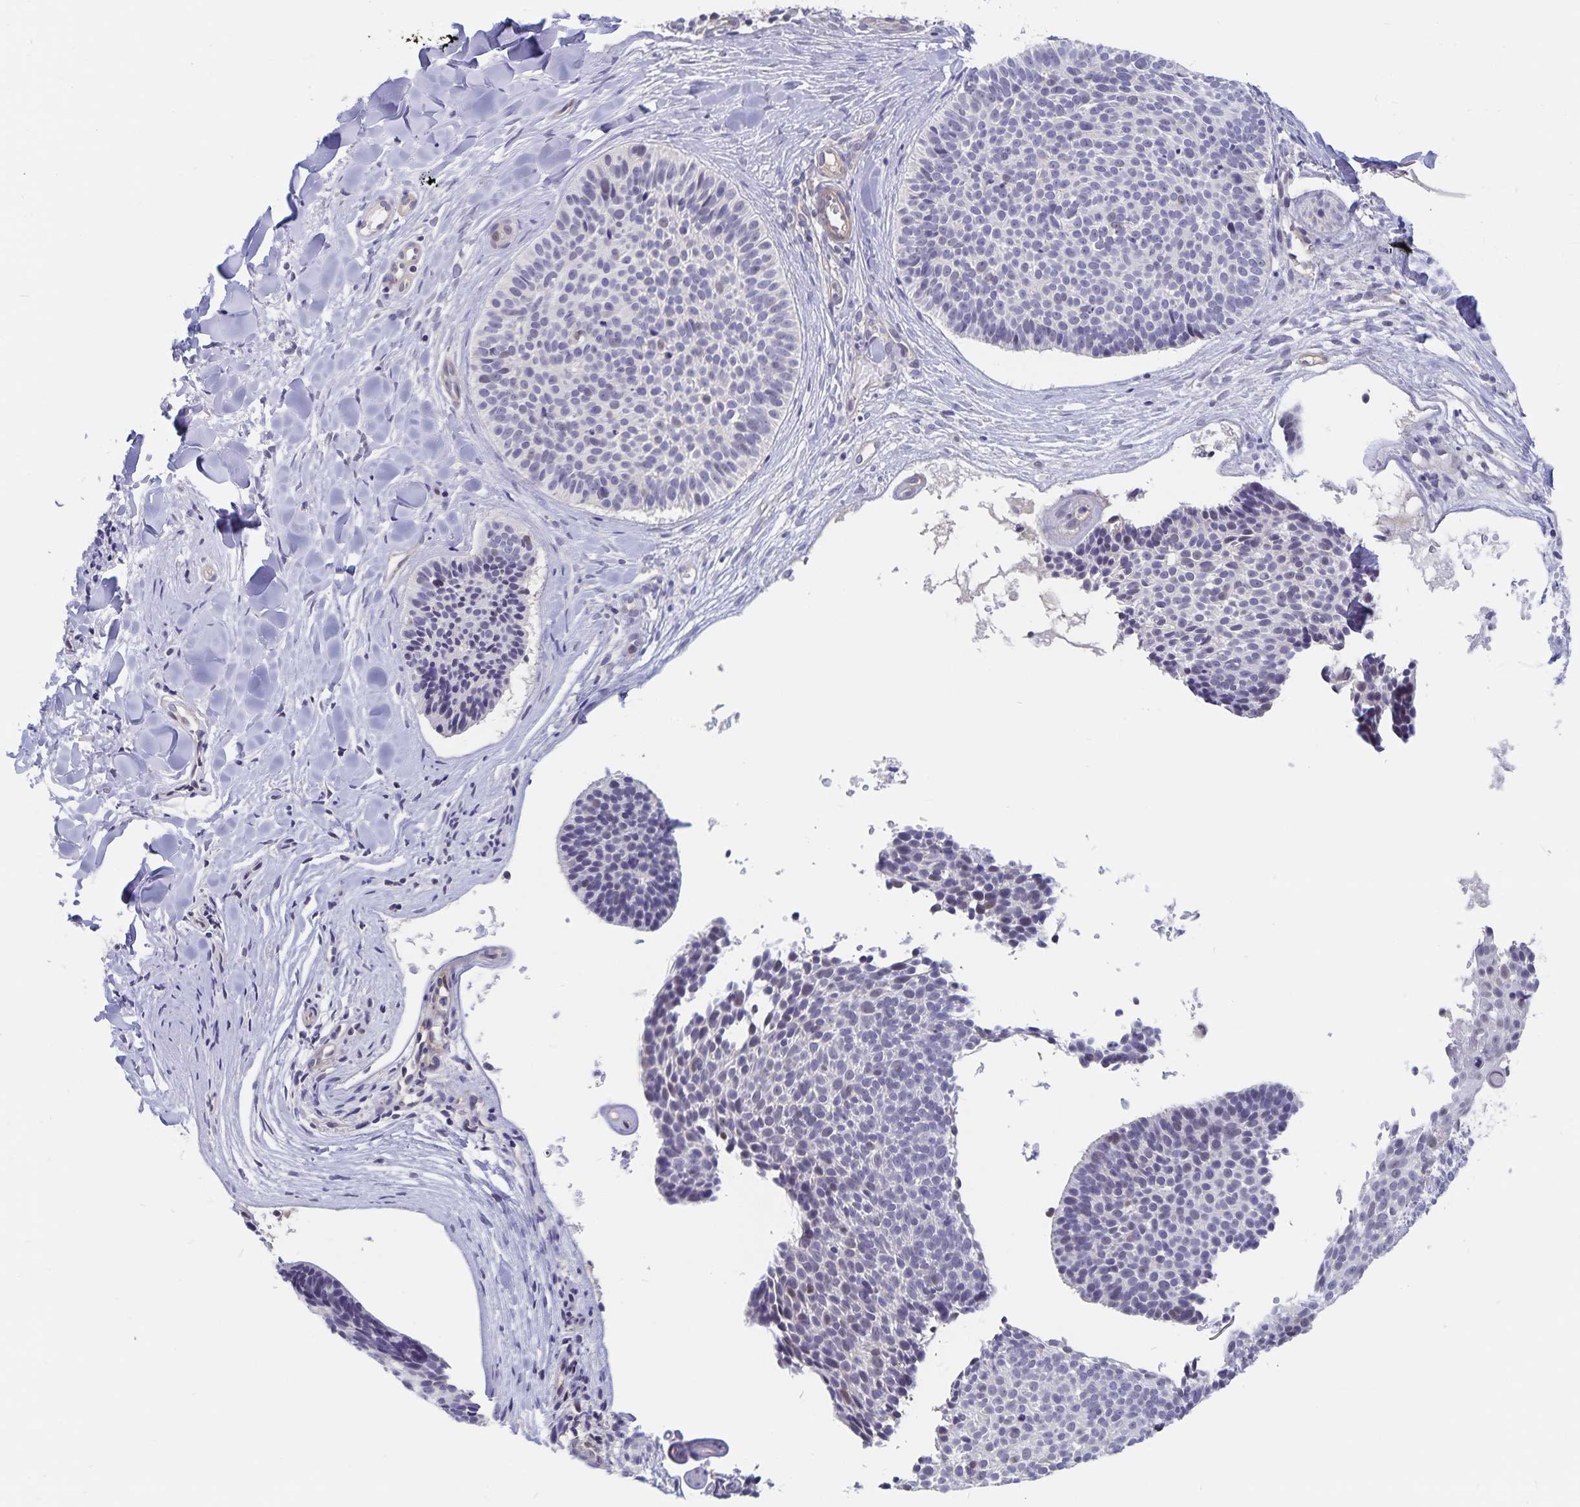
{"staining": {"intensity": "negative", "quantity": "none", "location": "none"}, "tissue": "skin cancer", "cell_type": "Tumor cells", "image_type": "cancer", "snomed": [{"axis": "morphology", "description": "Basal cell carcinoma"}, {"axis": "topography", "description": "Skin"}], "caption": "The image demonstrates no staining of tumor cells in skin basal cell carcinoma. (DAB immunohistochemistry, high magnification).", "gene": "BAG6", "patient": {"sex": "male", "age": 82}}